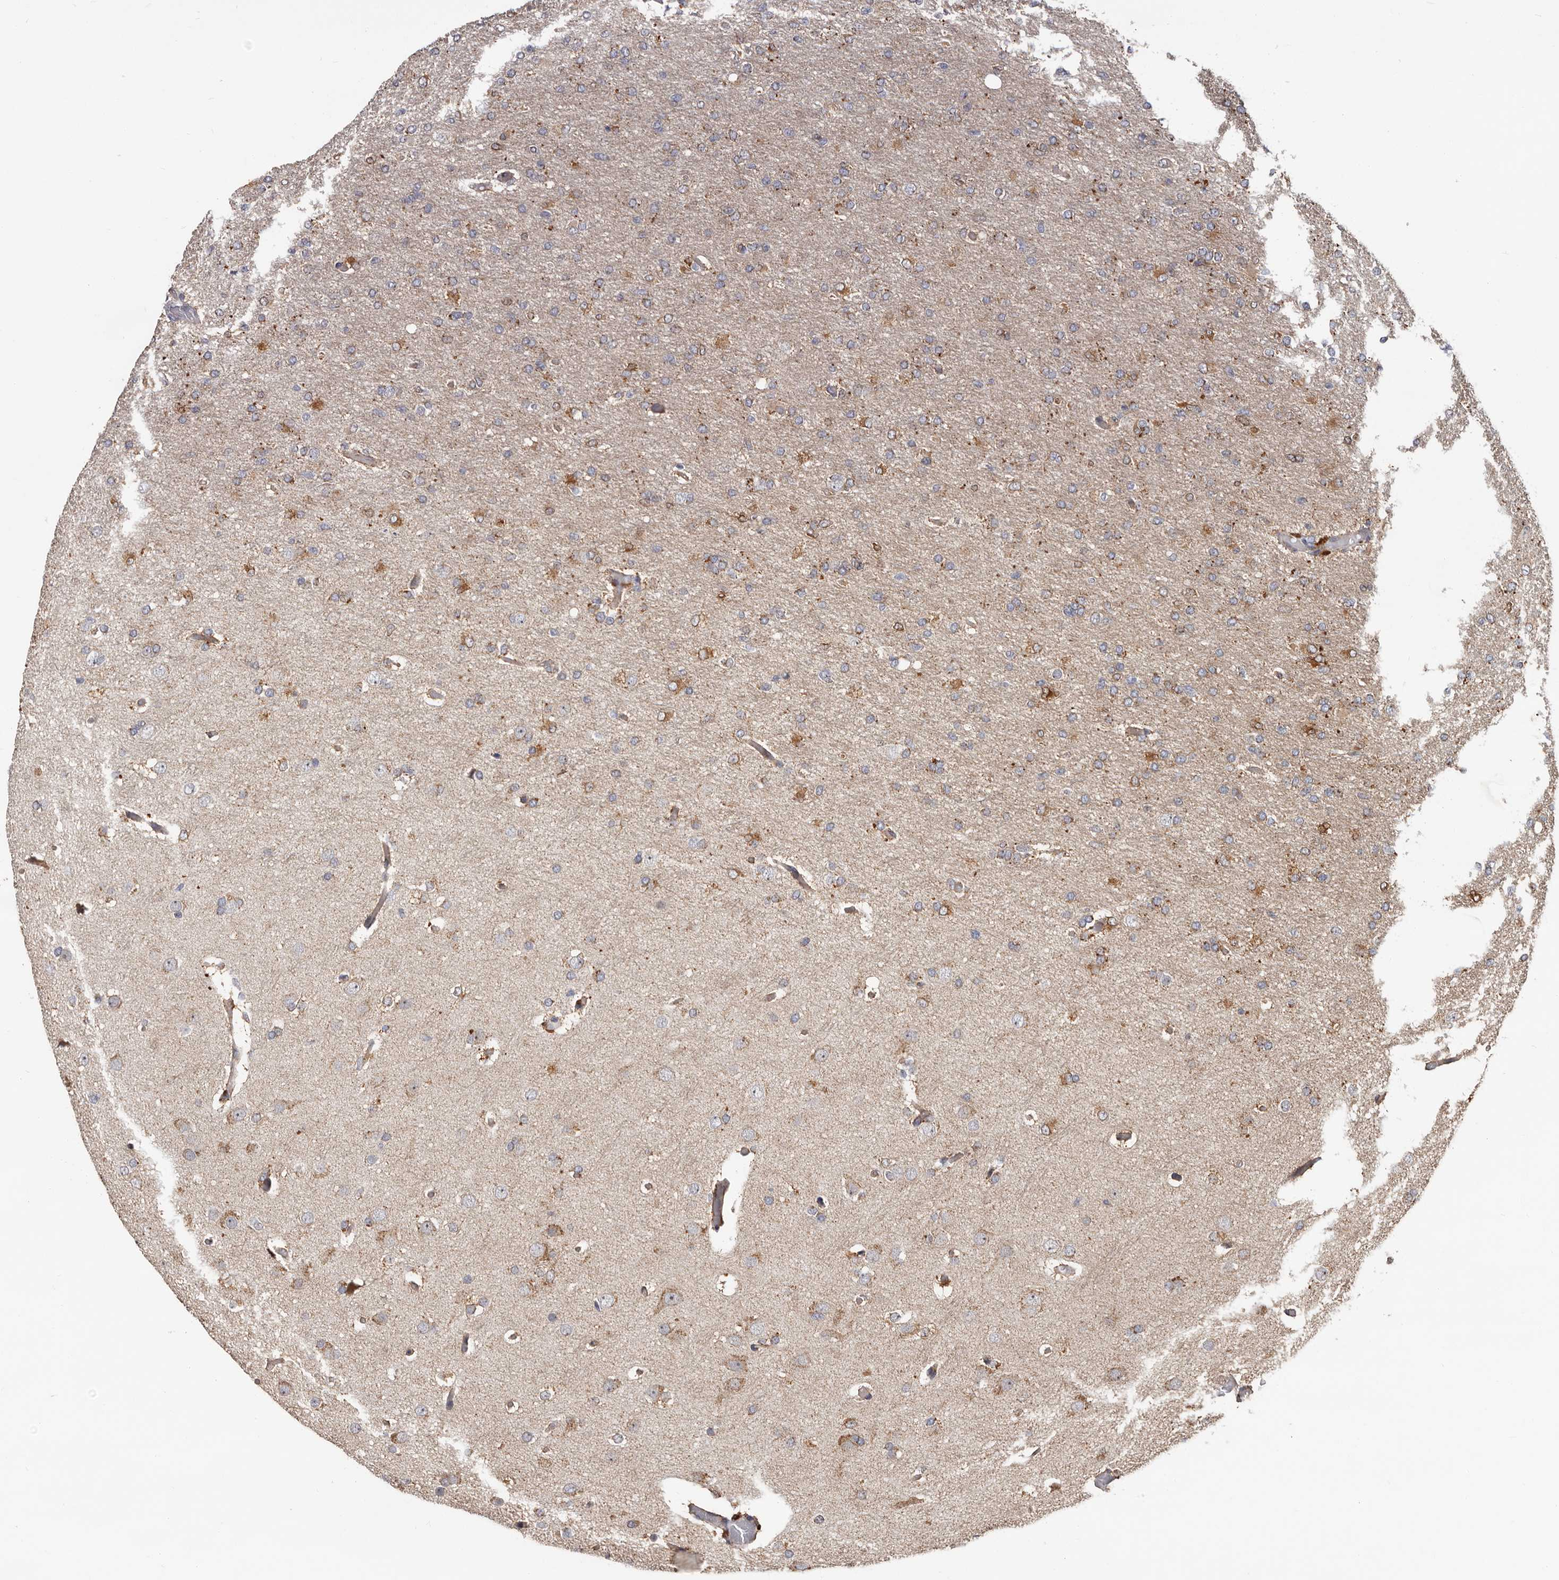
{"staining": {"intensity": "negative", "quantity": "none", "location": "none"}, "tissue": "glioma", "cell_type": "Tumor cells", "image_type": "cancer", "snomed": [{"axis": "morphology", "description": "Glioma, malignant, High grade"}, {"axis": "topography", "description": "Cerebral cortex"}], "caption": "This is an immunohistochemistry (IHC) image of human glioma. There is no positivity in tumor cells.", "gene": "MRPL18", "patient": {"sex": "female", "age": 36}}